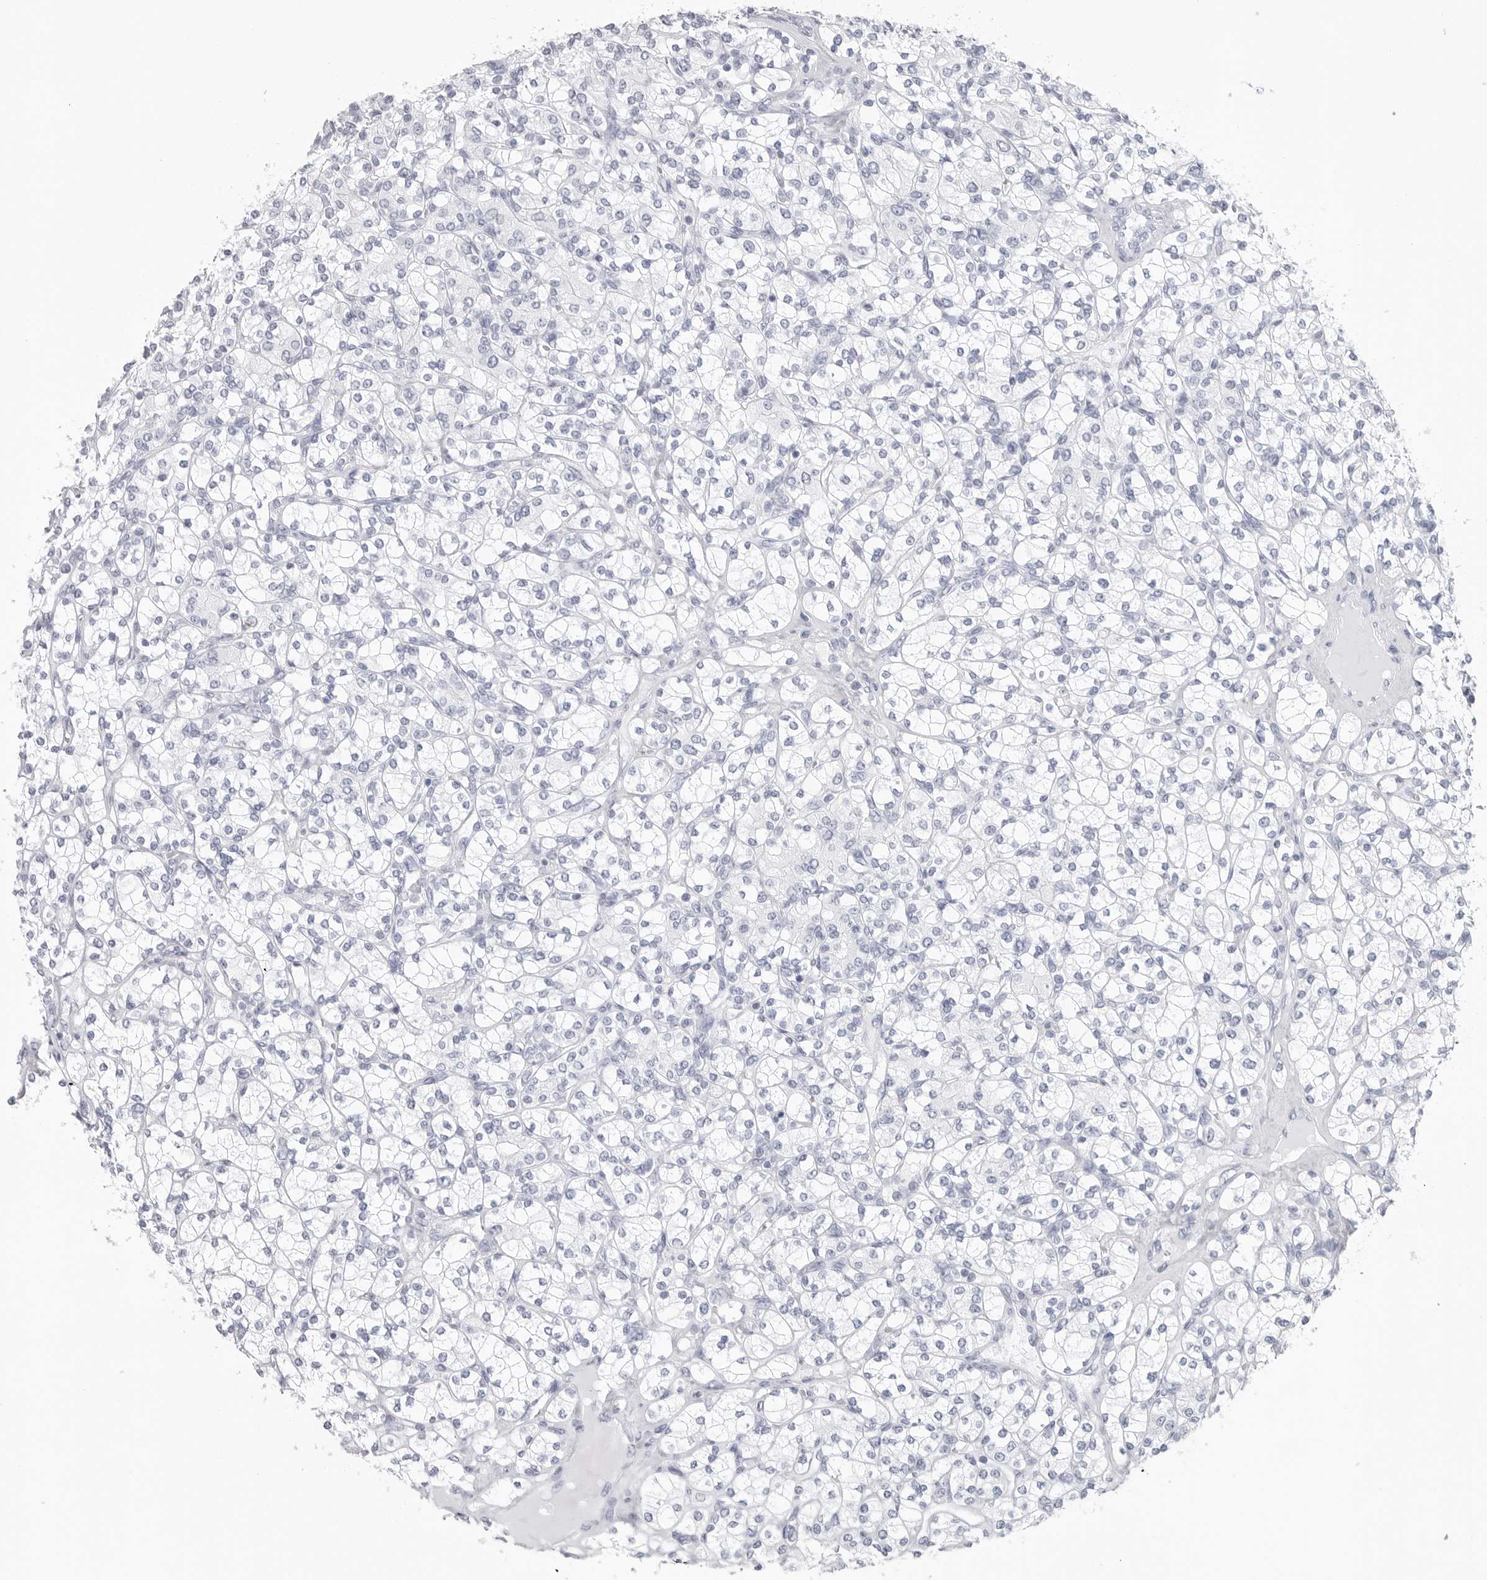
{"staining": {"intensity": "negative", "quantity": "none", "location": "none"}, "tissue": "renal cancer", "cell_type": "Tumor cells", "image_type": "cancer", "snomed": [{"axis": "morphology", "description": "Adenocarcinoma, NOS"}, {"axis": "topography", "description": "Kidney"}], "caption": "There is no significant positivity in tumor cells of renal cancer (adenocarcinoma).", "gene": "CST2", "patient": {"sex": "male", "age": 77}}